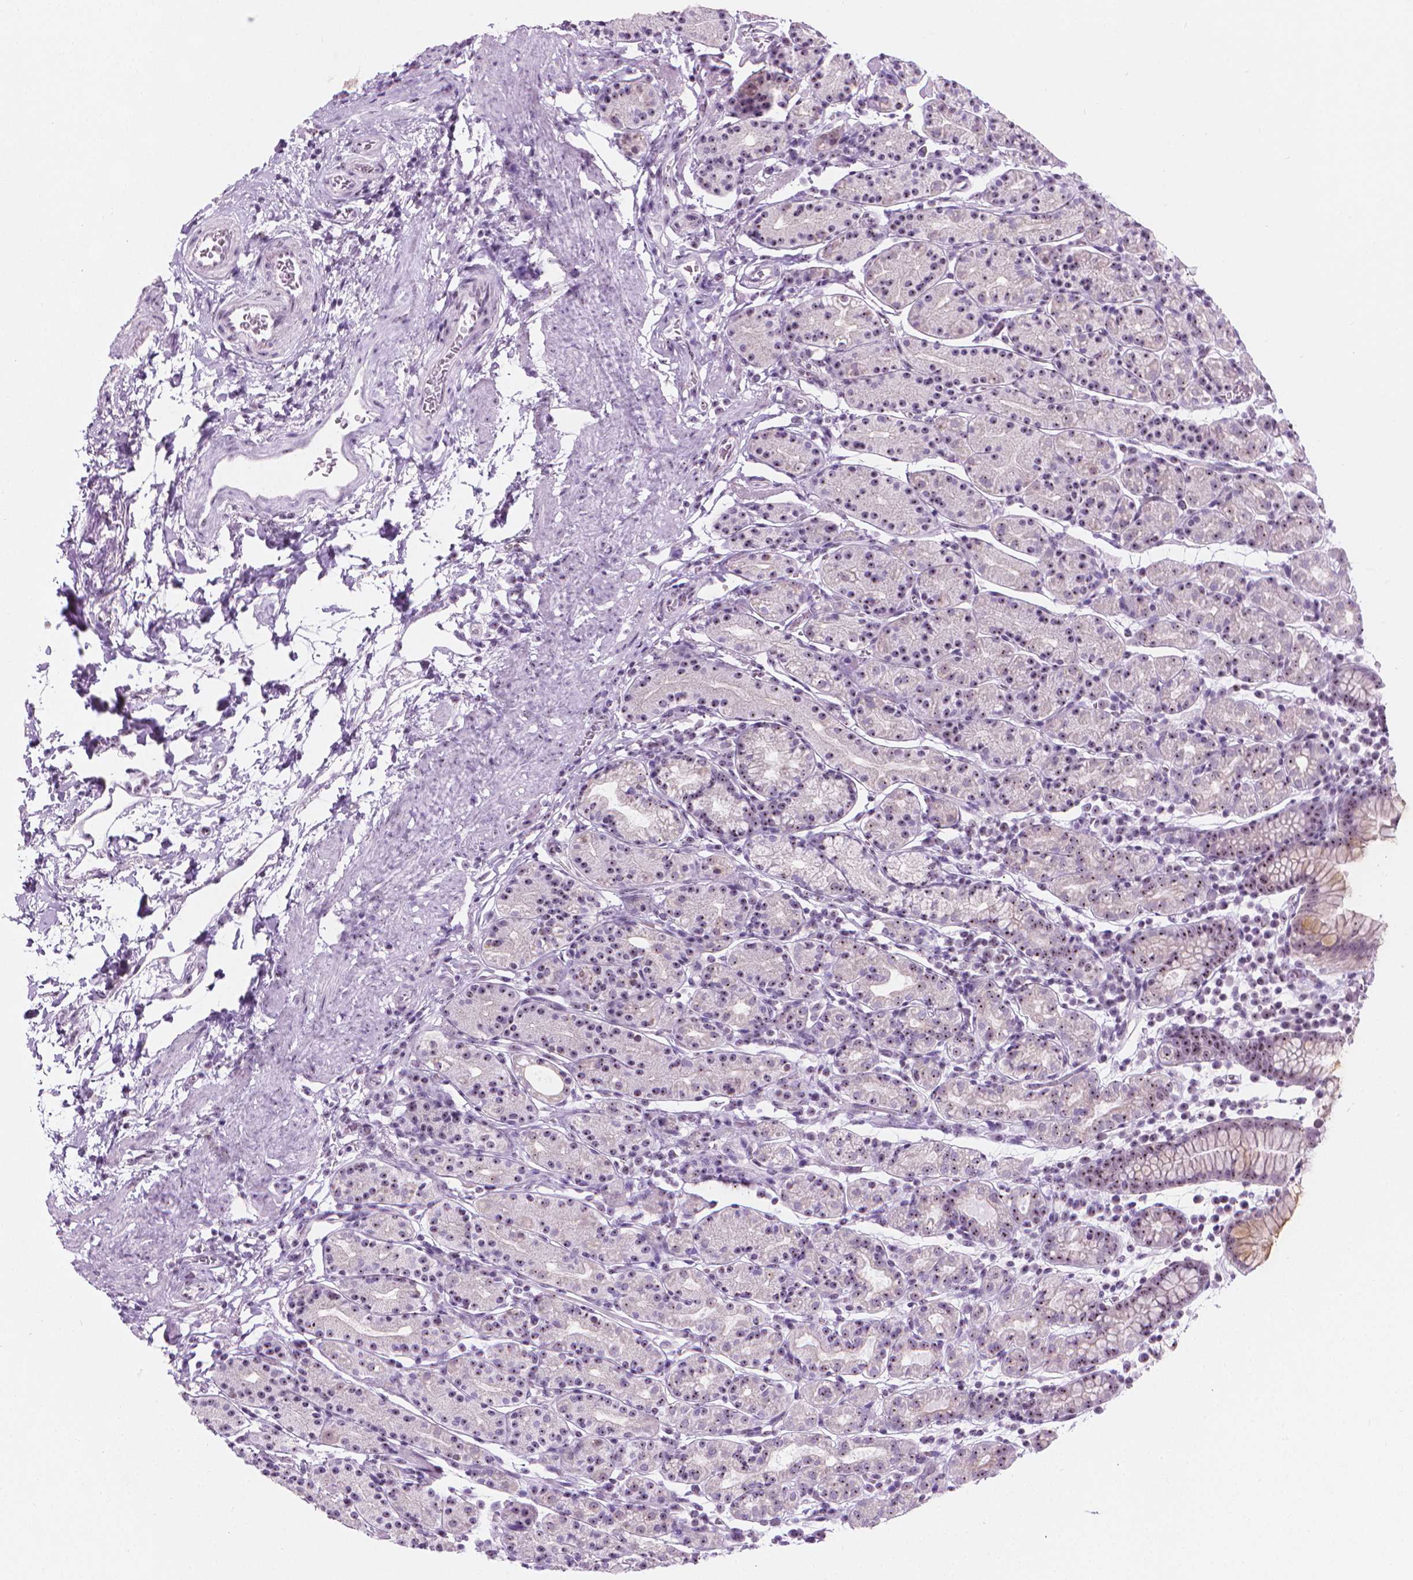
{"staining": {"intensity": "moderate", "quantity": "25%-75%", "location": "nuclear"}, "tissue": "stomach", "cell_type": "Glandular cells", "image_type": "normal", "snomed": [{"axis": "morphology", "description": "Normal tissue, NOS"}, {"axis": "topography", "description": "Stomach, upper"}, {"axis": "topography", "description": "Stomach"}], "caption": "A brown stain labels moderate nuclear positivity of a protein in glandular cells of normal human stomach.", "gene": "NOL7", "patient": {"sex": "male", "age": 62}}